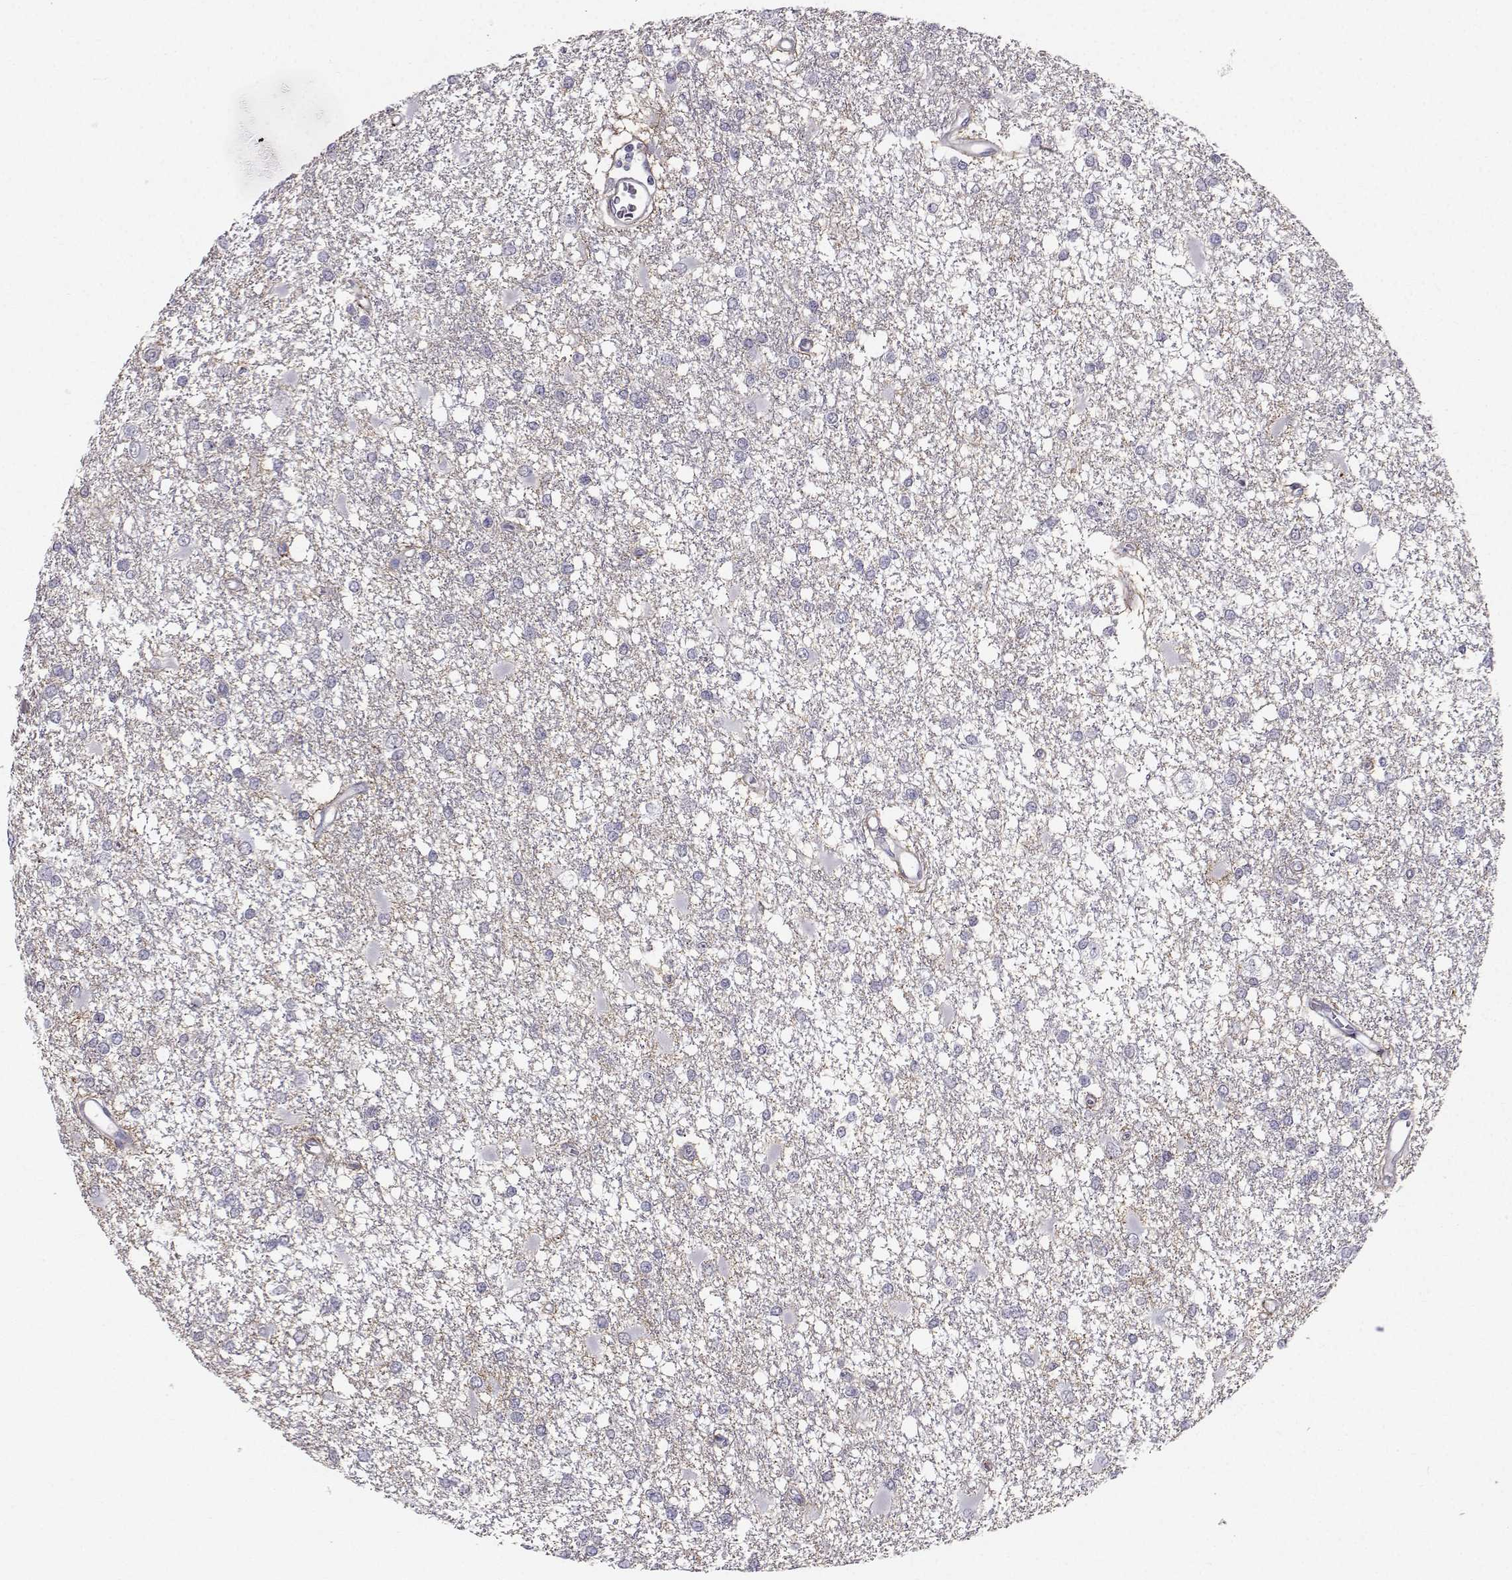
{"staining": {"intensity": "negative", "quantity": "none", "location": "none"}, "tissue": "glioma", "cell_type": "Tumor cells", "image_type": "cancer", "snomed": [{"axis": "morphology", "description": "Glioma, malignant, High grade"}, {"axis": "topography", "description": "Cerebral cortex"}], "caption": "A photomicrograph of human glioma is negative for staining in tumor cells.", "gene": "SPDYE4", "patient": {"sex": "male", "age": 79}}